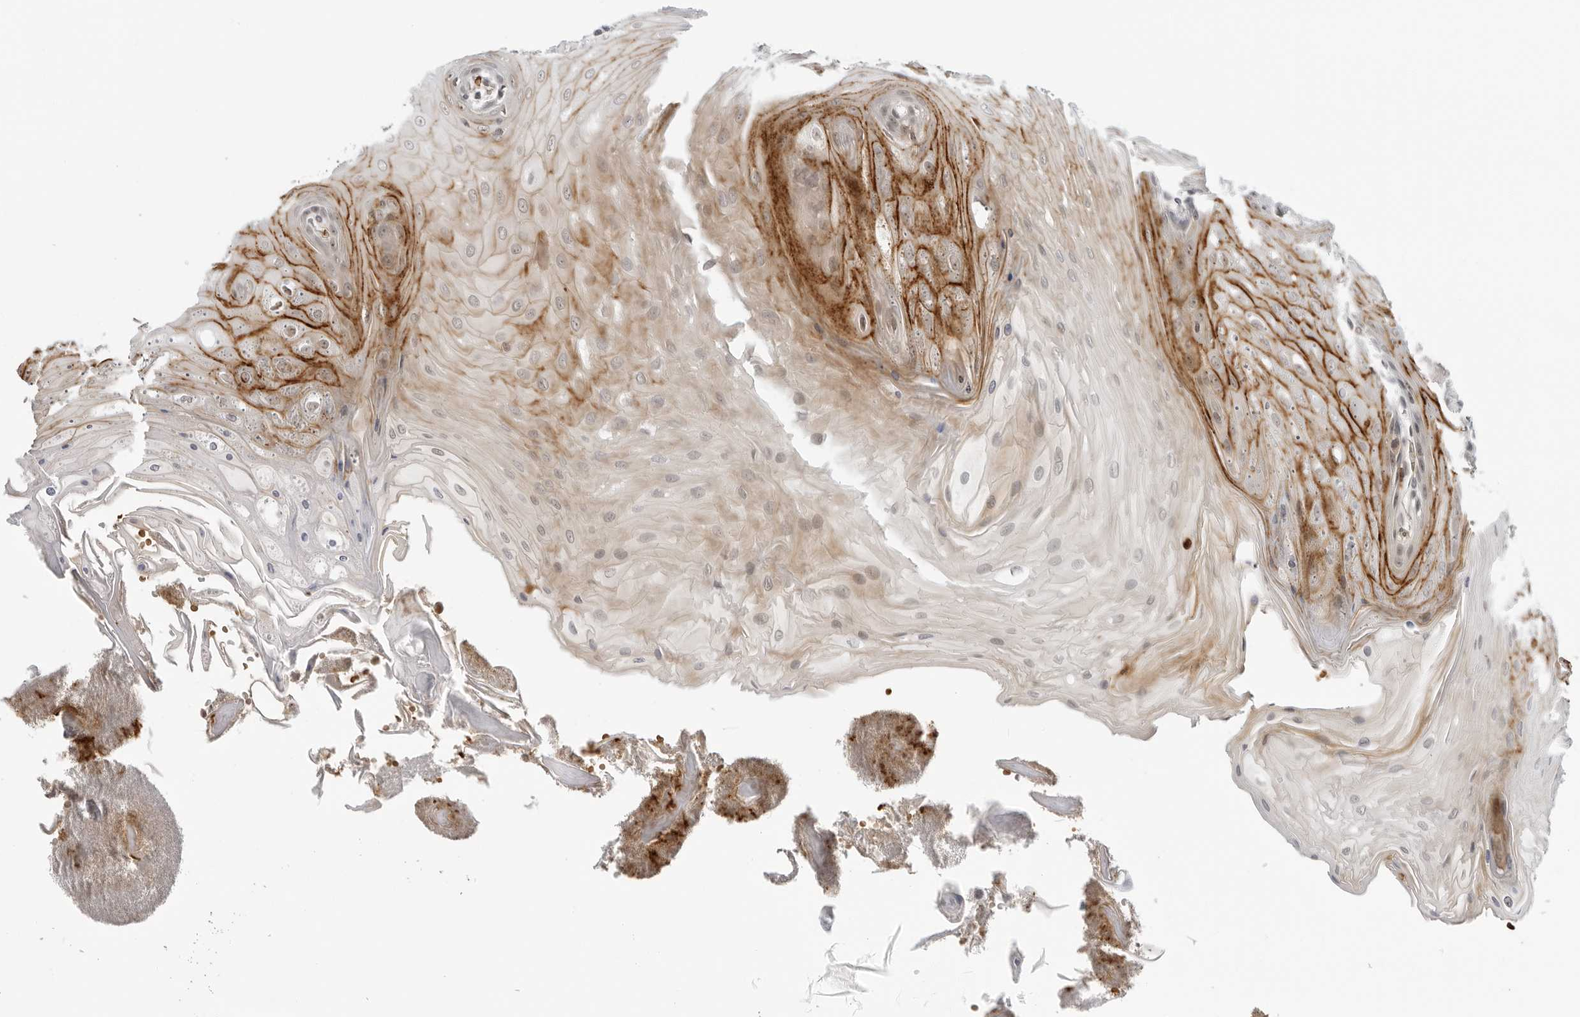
{"staining": {"intensity": "moderate", "quantity": "25%-75%", "location": "cytoplasmic/membranous,nuclear"}, "tissue": "oral mucosa", "cell_type": "Squamous epithelial cells", "image_type": "normal", "snomed": [{"axis": "morphology", "description": "Normal tissue, NOS"}, {"axis": "morphology", "description": "Squamous cell carcinoma, NOS"}, {"axis": "topography", "description": "Skeletal muscle"}, {"axis": "topography", "description": "Oral tissue"}, {"axis": "topography", "description": "Salivary gland"}, {"axis": "topography", "description": "Head-Neck"}], "caption": "About 25%-75% of squamous epithelial cells in benign human oral mucosa reveal moderate cytoplasmic/membranous,nuclear protein staining as visualized by brown immunohistochemical staining.", "gene": "SUGCT", "patient": {"sex": "male", "age": 54}}